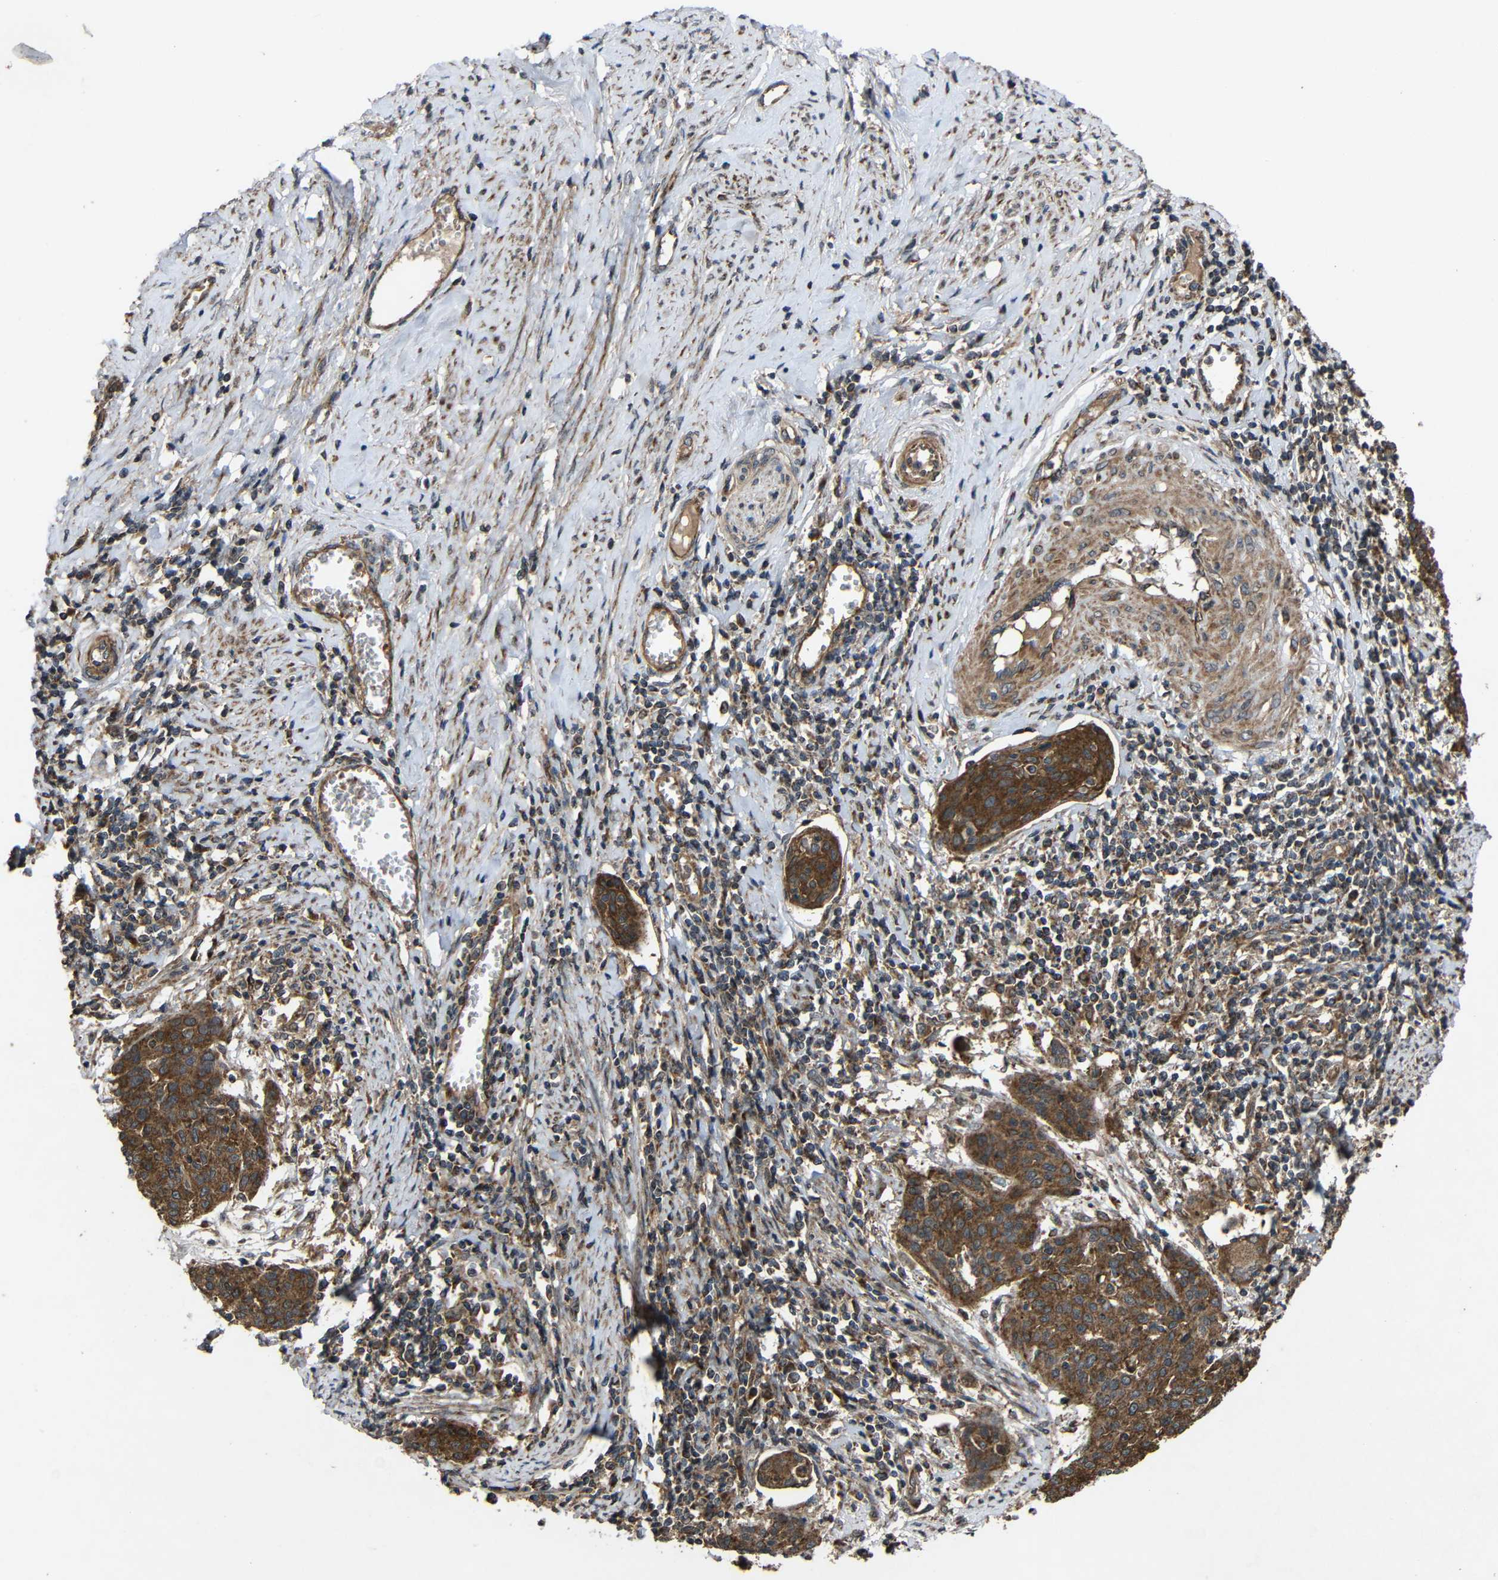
{"staining": {"intensity": "moderate", "quantity": ">75%", "location": "cytoplasmic/membranous"}, "tissue": "cervical cancer", "cell_type": "Tumor cells", "image_type": "cancer", "snomed": [{"axis": "morphology", "description": "Squamous cell carcinoma, NOS"}, {"axis": "topography", "description": "Cervix"}], "caption": "Human cervical cancer (squamous cell carcinoma) stained for a protein (brown) reveals moderate cytoplasmic/membranous positive staining in approximately >75% of tumor cells.", "gene": "C1GALT1", "patient": {"sex": "female", "age": 38}}